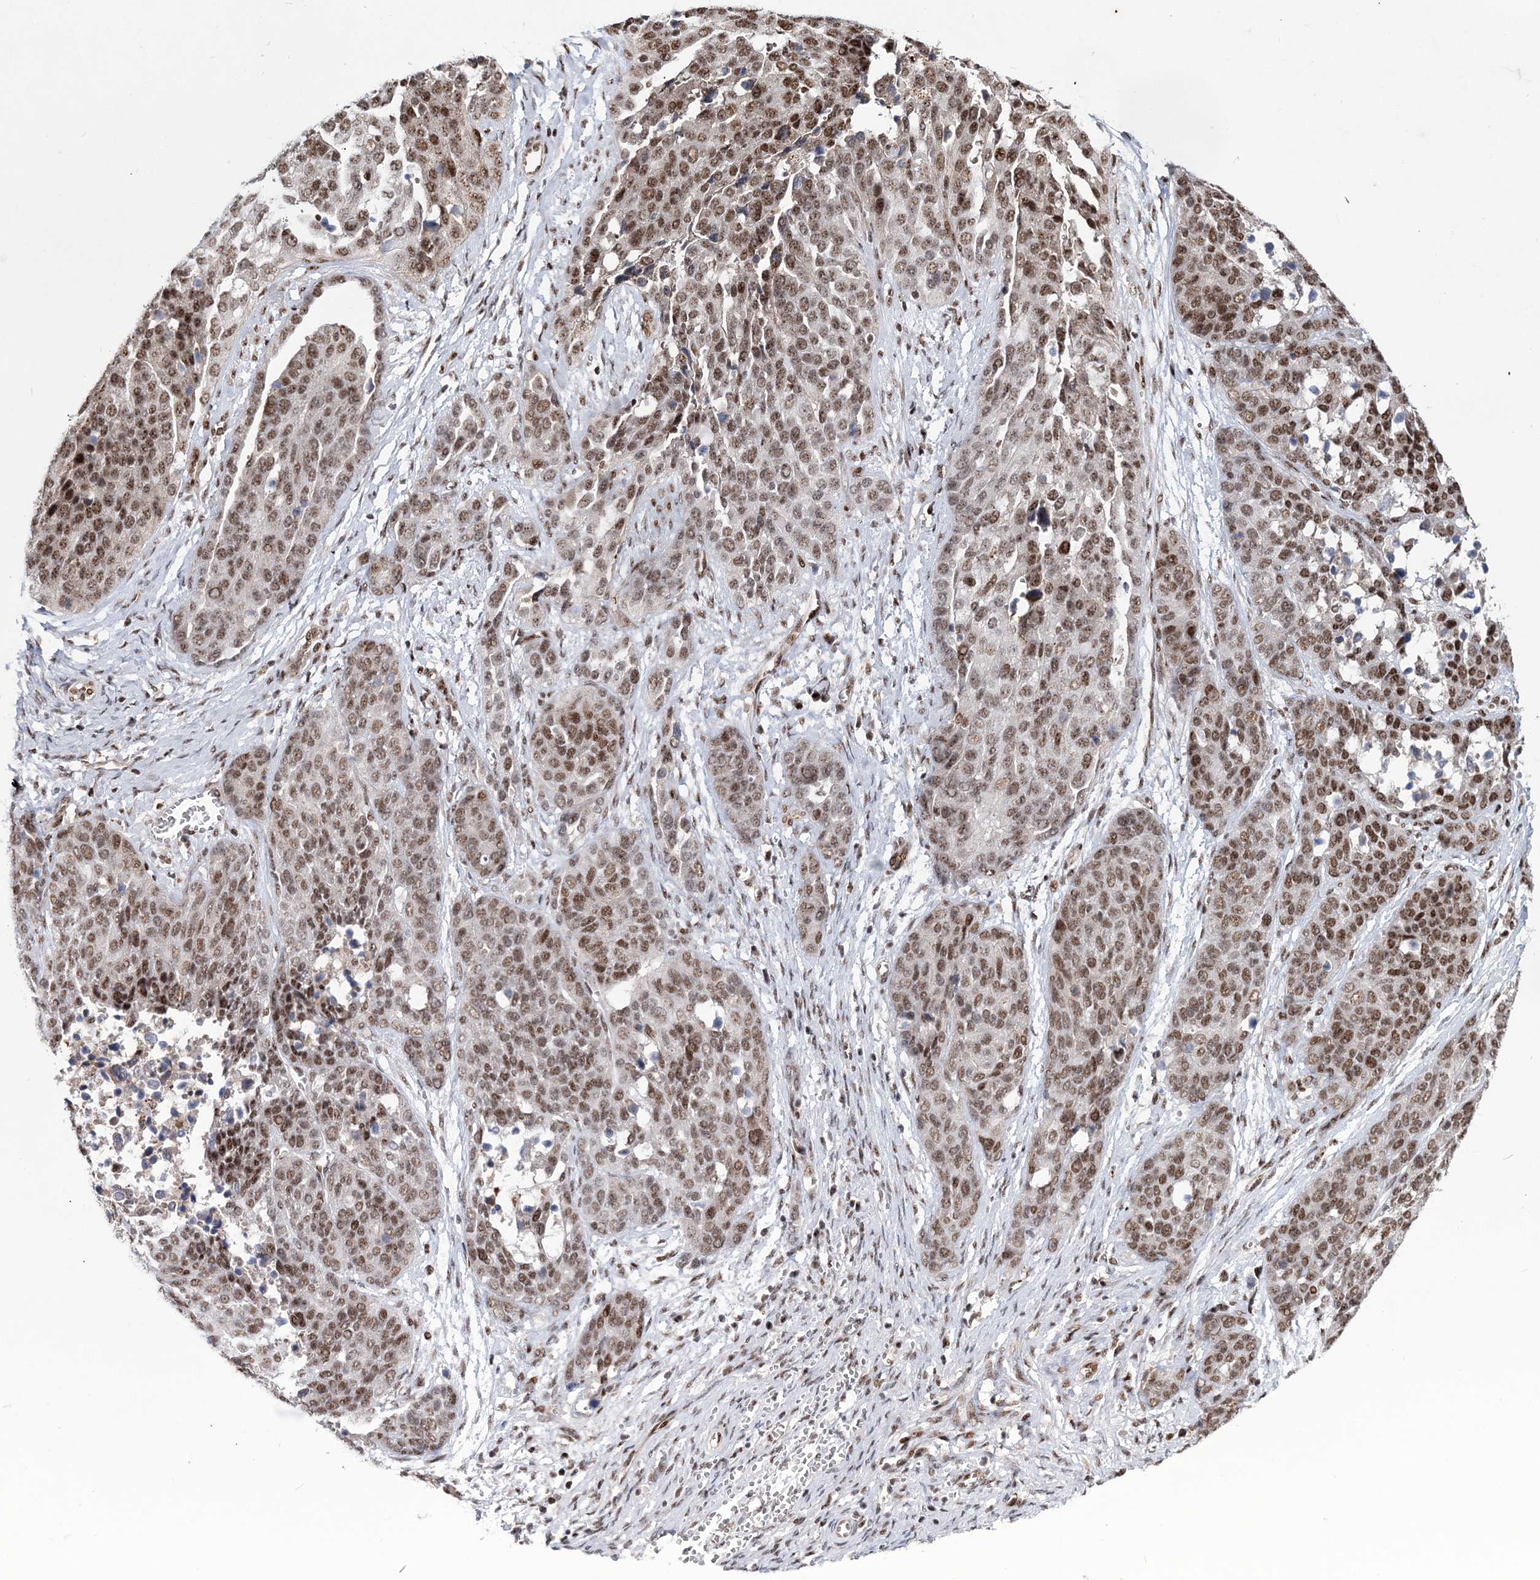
{"staining": {"intensity": "moderate", "quantity": ">75%", "location": "nuclear"}, "tissue": "ovarian cancer", "cell_type": "Tumor cells", "image_type": "cancer", "snomed": [{"axis": "morphology", "description": "Cystadenocarcinoma, serous, NOS"}, {"axis": "topography", "description": "Ovary"}], "caption": "Protein expression analysis of serous cystadenocarcinoma (ovarian) reveals moderate nuclear expression in about >75% of tumor cells.", "gene": "TATDN2", "patient": {"sex": "female", "age": 44}}